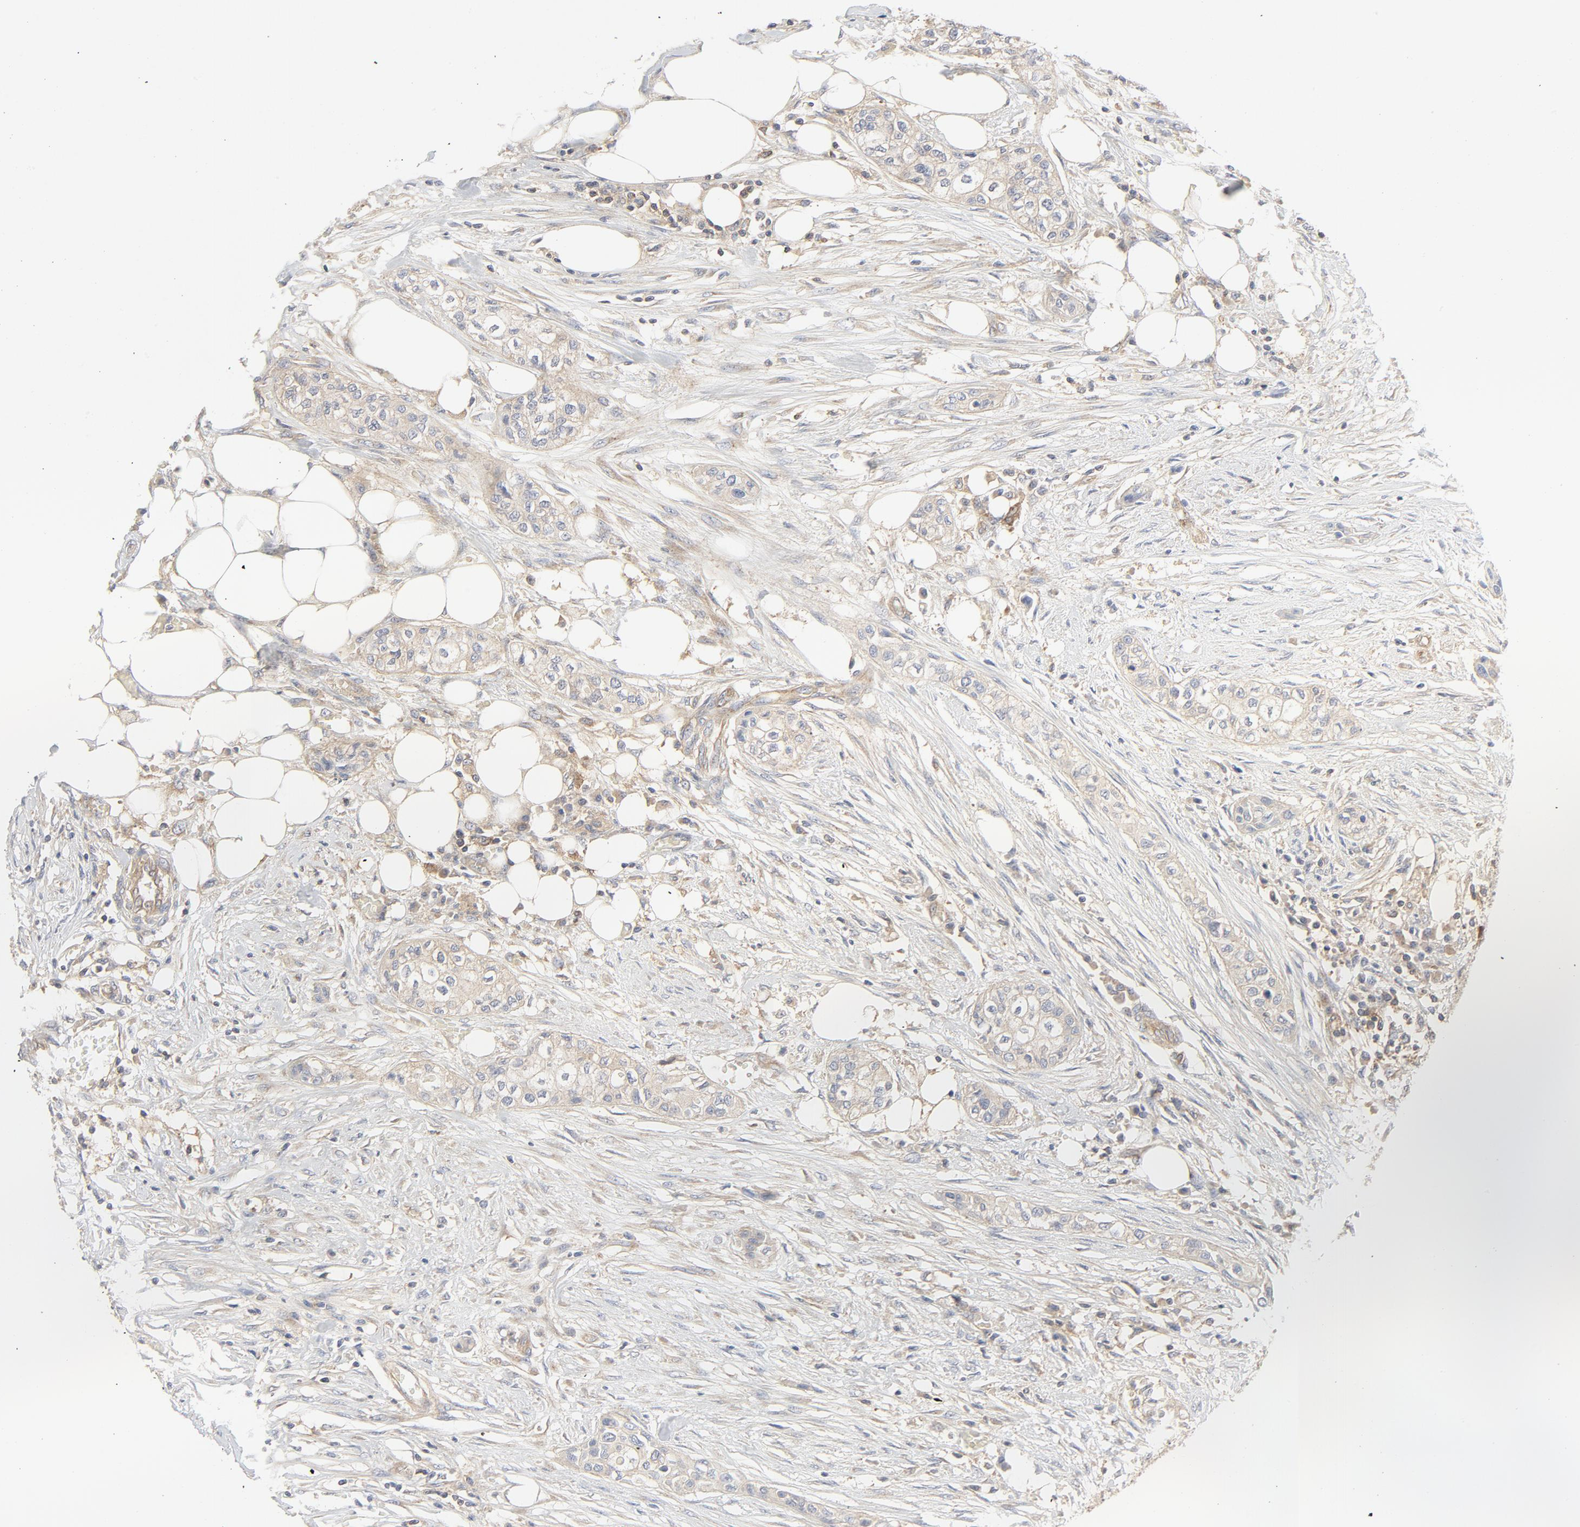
{"staining": {"intensity": "weak", "quantity": "25%-75%", "location": "cytoplasmic/membranous"}, "tissue": "urothelial cancer", "cell_type": "Tumor cells", "image_type": "cancer", "snomed": [{"axis": "morphology", "description": "Urothelial carcinoma, High grade"}, {"axis": "topography", "description": "Urinary bladder"}], "caption": "Weak cytoplasmic/membranous positivity is appreciated in about 25%-75% of tumor cells in high-grade urothelial carcinoma.", "gene": "RABEP1", "patient": {"sex": "male", "age": 74}}